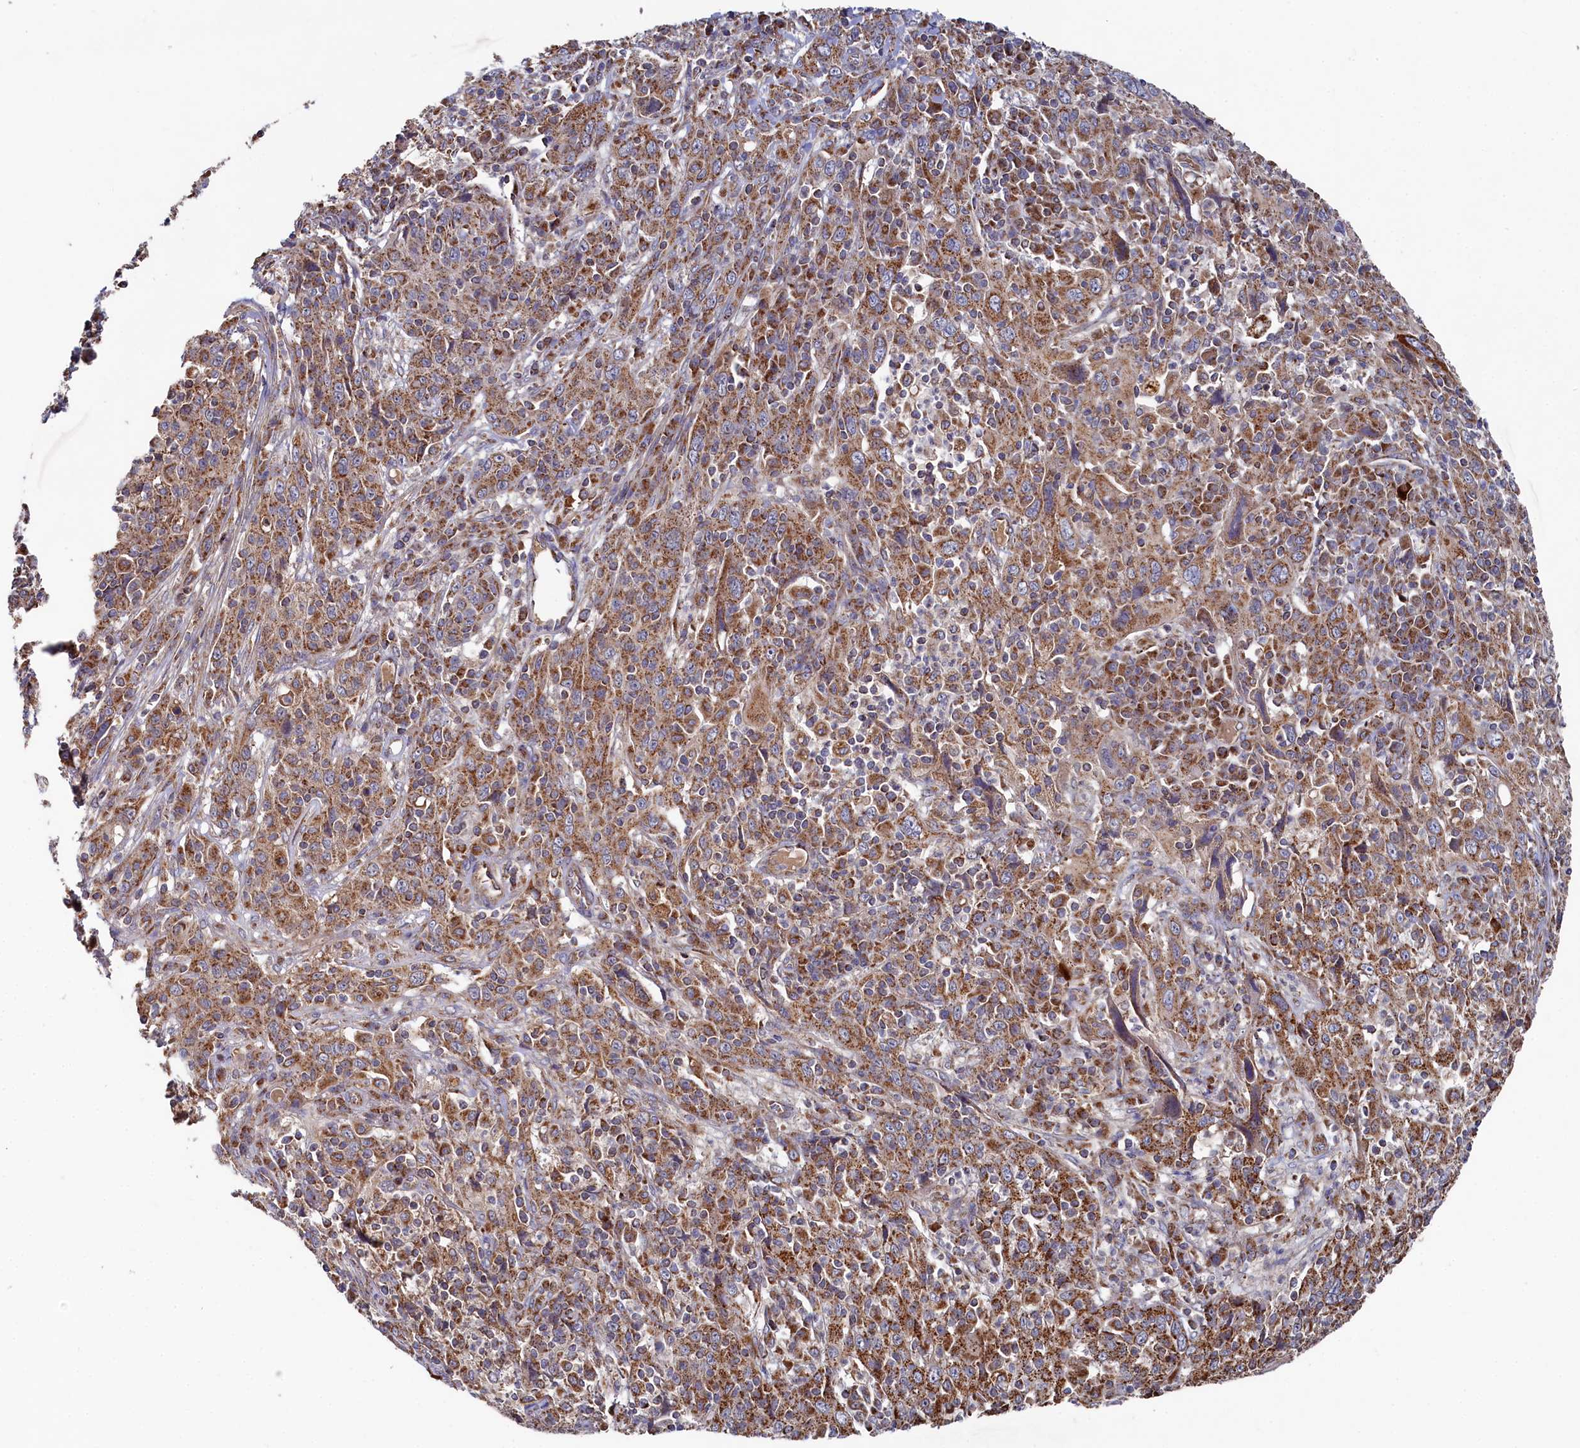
{"staining": {"intensity": "moderate", "quantity": ">75%", "location": "cytoplasmic/membranous"}, "tissue": "cervical cancer", "cell_type": "Tumor cells", "image_type": "cancer", "snomed": [{"axis": "morphology", "description": "Squamous cell carcinoma, NOS"}, {"axis": "topography", "description": "Cervix"}], "caption": "IHC image of cervical squamous cell carcinoma stained for a protein (brown), which exhibits medium levels of moderate cytoplasmic/membranous expression in approximately >75% of tumor cells.", "gene": "HAUS2", "patient": {"sex": "female", "age": 46}}